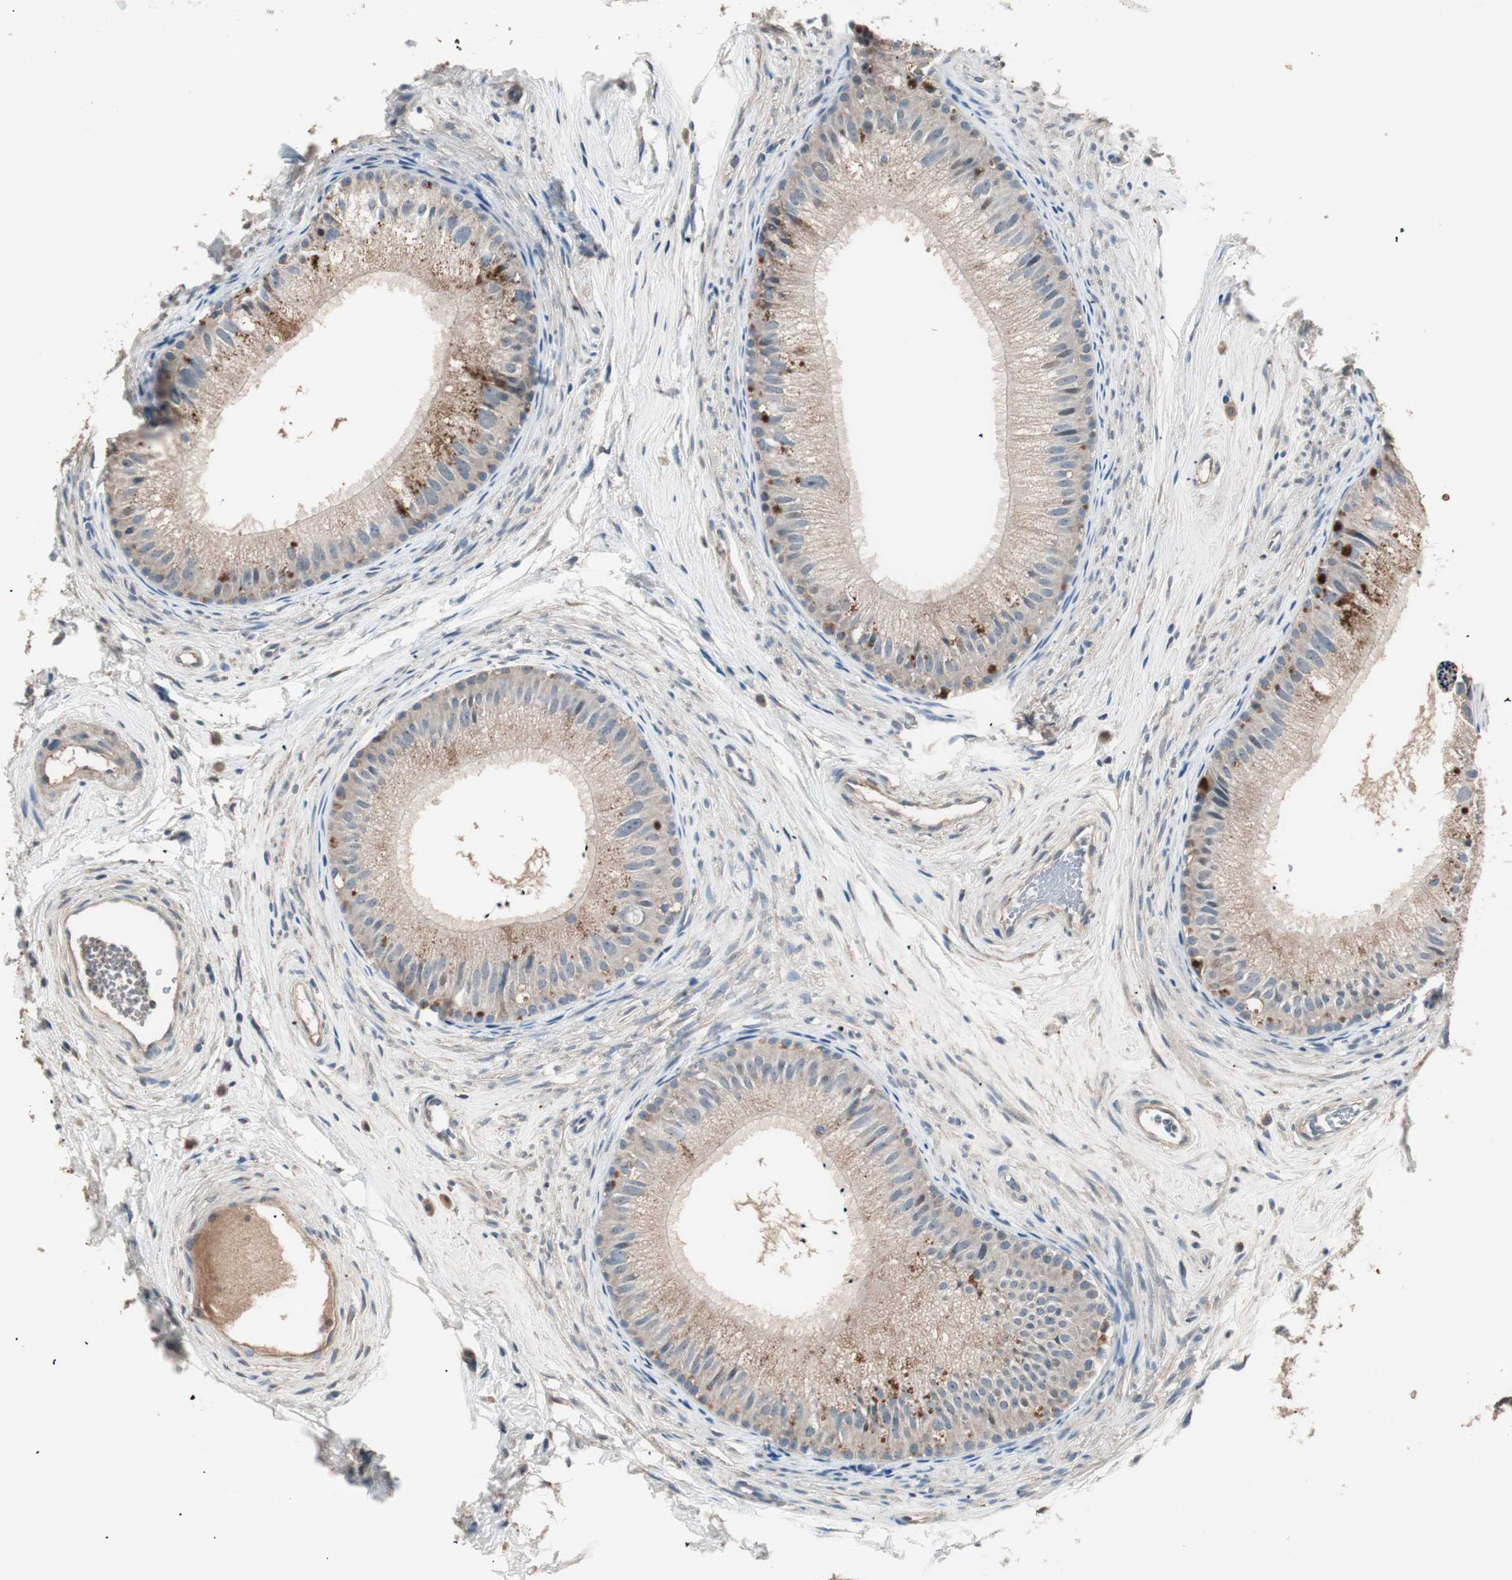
{"staining": {"intensity": "moderate", "quantity": ">75%", "location": "cytoplasmic/membranous"}, "tissue": "epididymis", "cell_type": "Glandular cells", "image_type": "normal", "snomed": [{"axis": "morphology", "description": "Normal tissue, NOS"}, {"axis": "topography", "description": "Epididymis"}], "caption": "An image showing moderate cytoplasmic/membranous expression in approximately >75% of glandular cells in unremarkable epididymis, as visualized by brown immunohistochemical staining.", "gene": "NFRKB", "patient": {"sex": "male", "age": 56}}